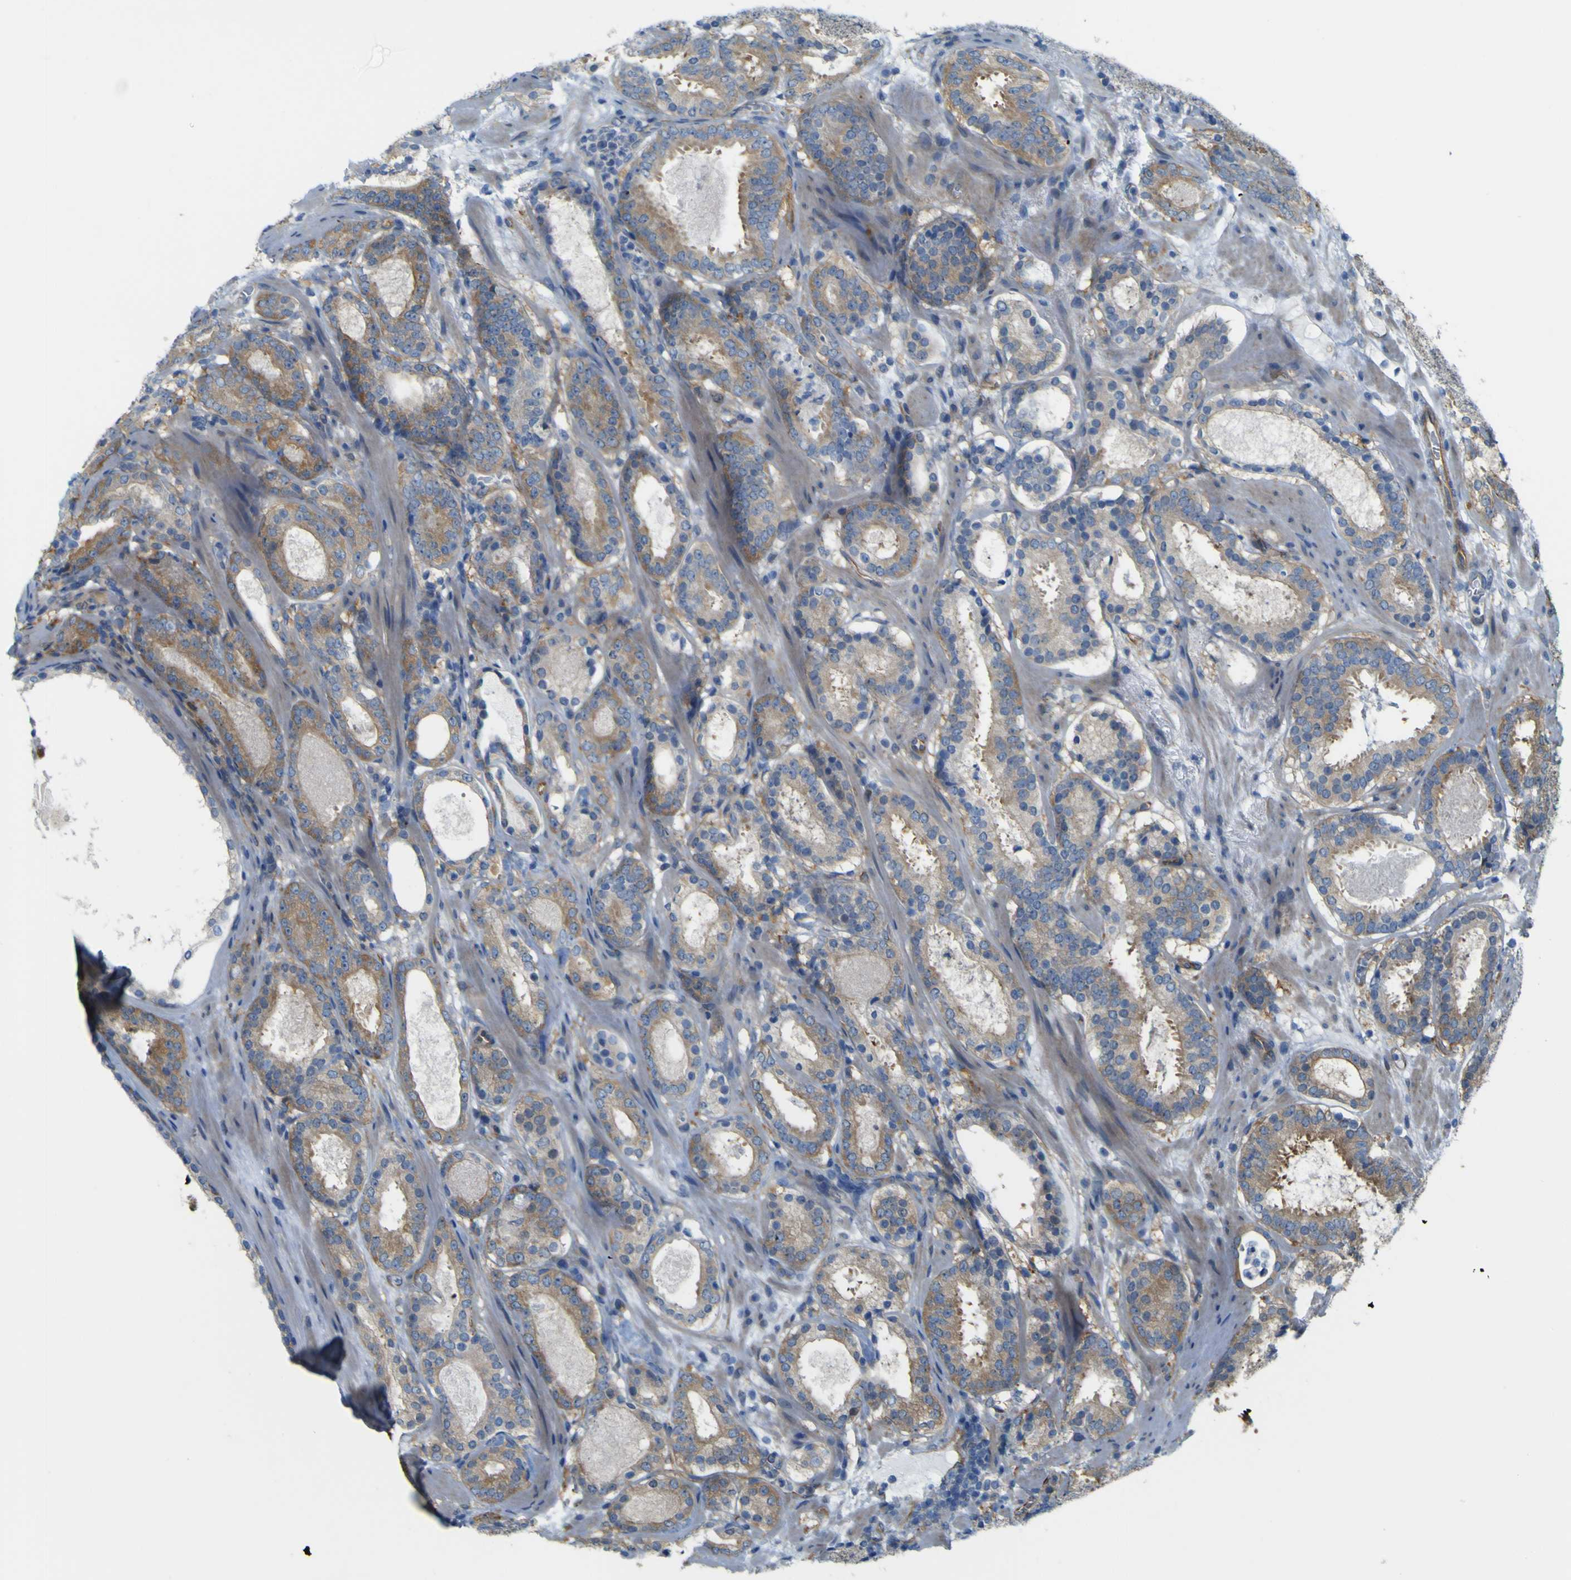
{"staining": {"intensity": "moderate", "quantity": ">75%", "location": "cytoplasmic/membranous"}, "tissue": "prostate cancer", "cell_type": "Tumor cells", "image_type": "cancer", "snomed": [{"axis": "morphology", "description": "Adenocarcinoma, Low grade"}, {"axis": "topography", "description": "Prostate"}], "caption": "Tumor cells demonstrate moderate cytoplasmic/membranous positivity in approximately >75% of cells in prostate cancer (low-grade adenocarcinoma).", "gene": "JPH1", "patient": {"sex": "male", "age": 69}}